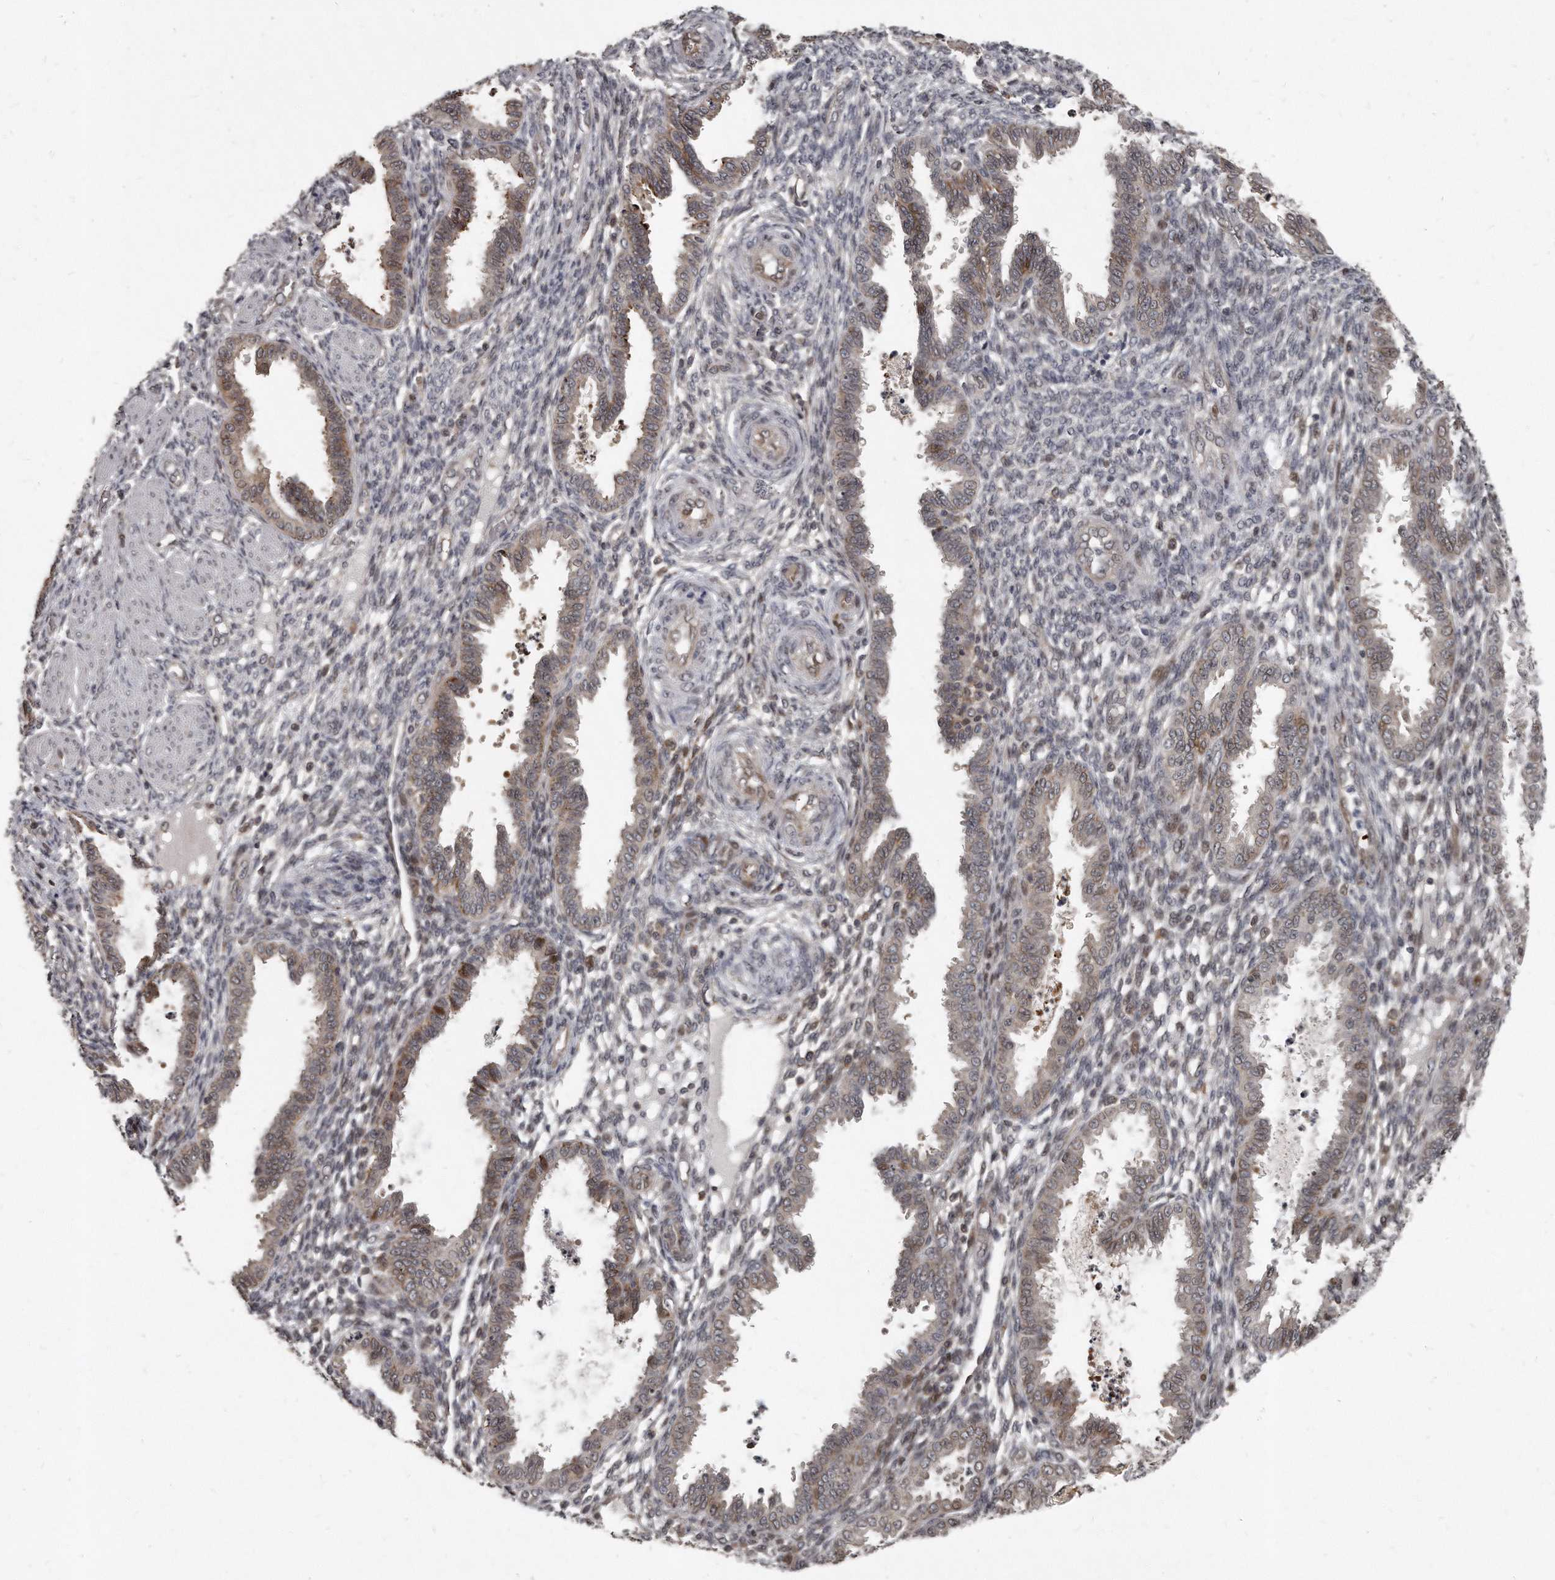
{"staining": {"intensity": "moderate", "quantity": "<25%", "location": "cytoplasmic/membranous,nuclear"}, "tissue": "endometrium", "cell_type": "Cells in endometrial stroma", "image_type": "normal", "snomed": [{"axis": "morphology", "description": "Normal tissue, NOS"}, {"axis": "topography", "description": "Endometrium"}], "caption": "Endometrium stained for a protein (brown) demonstrates moderate cytoplasmic/membranous,nuclear positive staining in about <25% of cells in endometrial stroma.", "gene": "GCH1", "patient": {"sex": "female", "age": 33}}